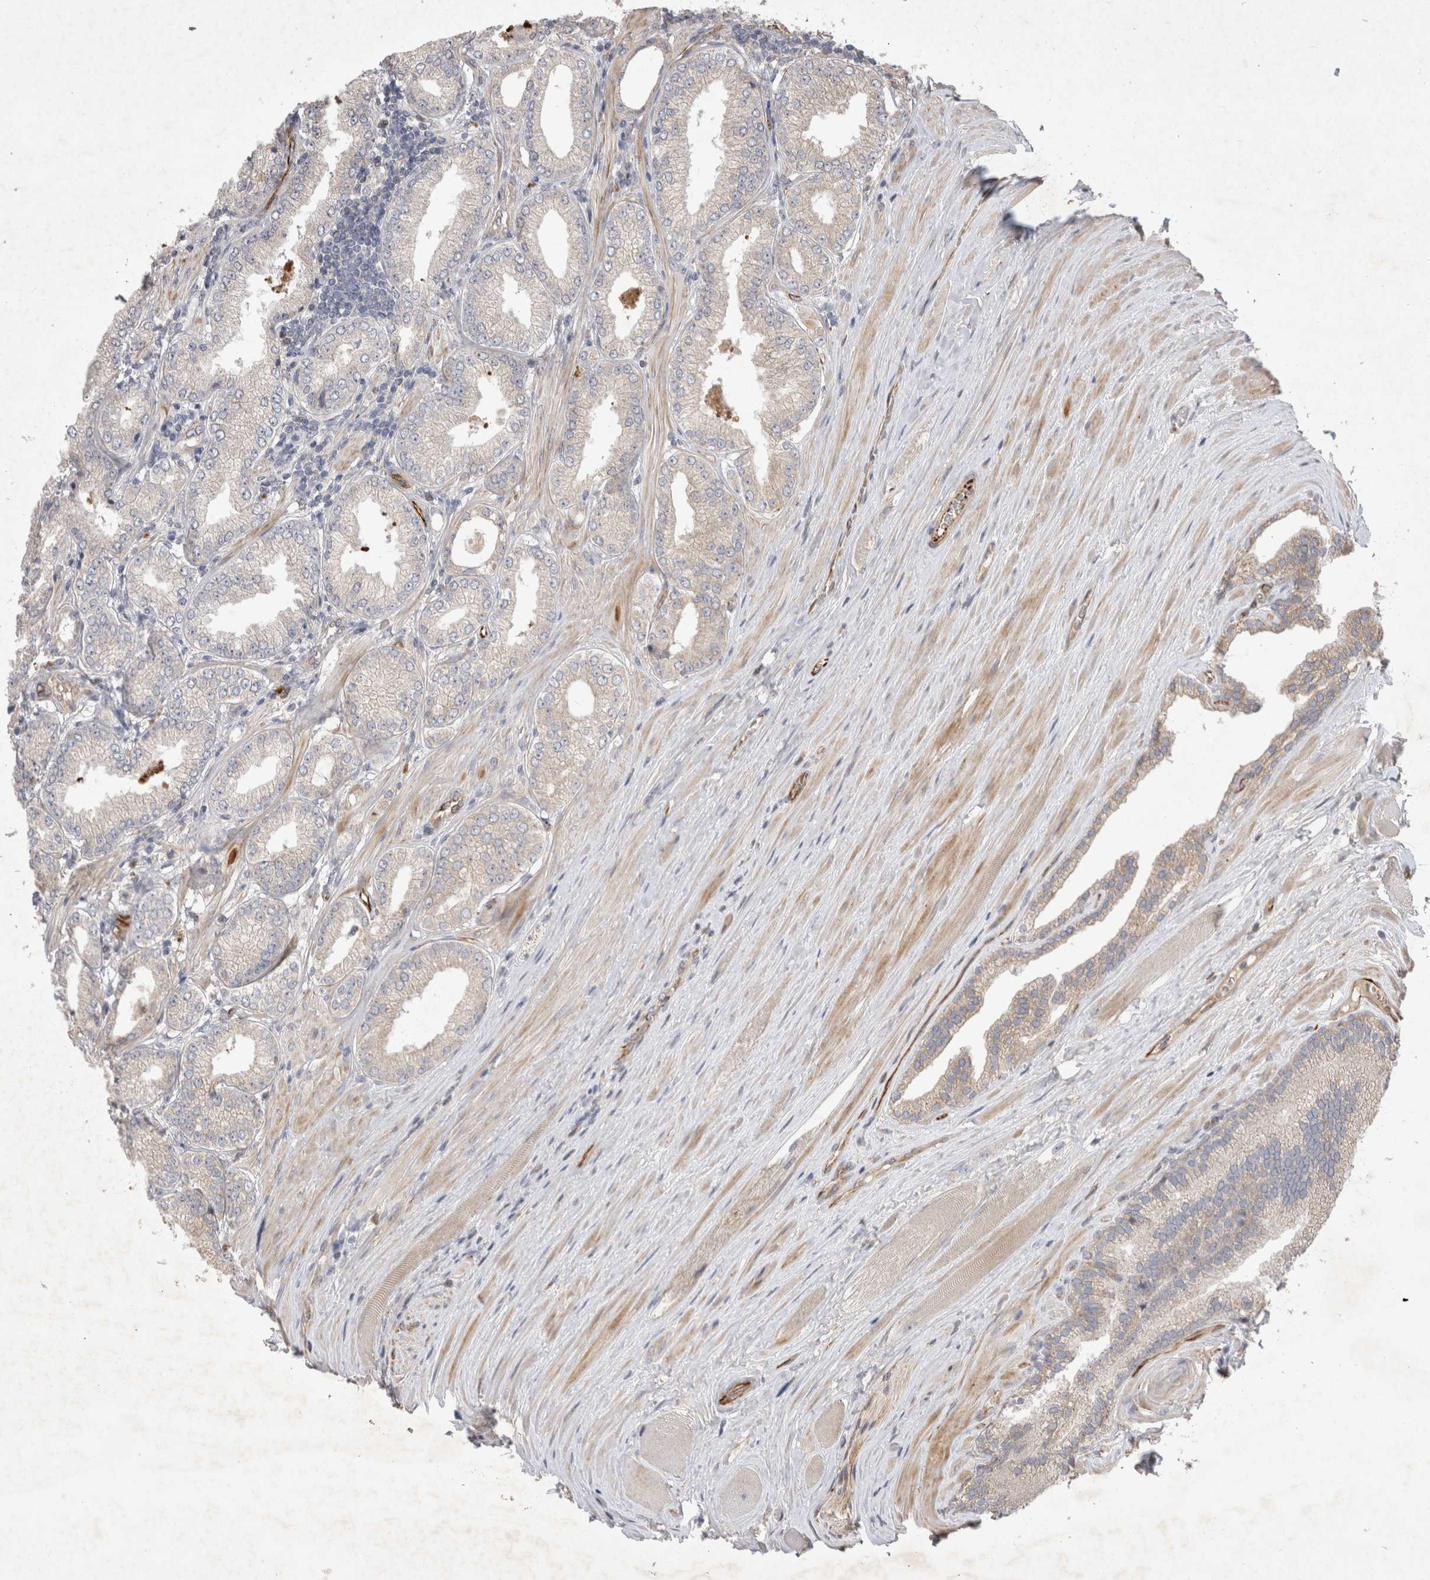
{"staining": {"intensity": "negative", "quantity": "none", "location": "none"}, "tissue": "prostate cancer", "cell_type": "Tumor cells", "image_type": "cancer", "snomed": [{"axis": "morphology", "description": "Adenocarcinoma, Low grade"}, {"axis": "topography", "description": "Prostate"}], "caption": "There is no significant expression in tumor cells of prostate low-grade adenocarcinoma.", "gene": "NMU", "patient": {"sex": "male", "age": 62}}